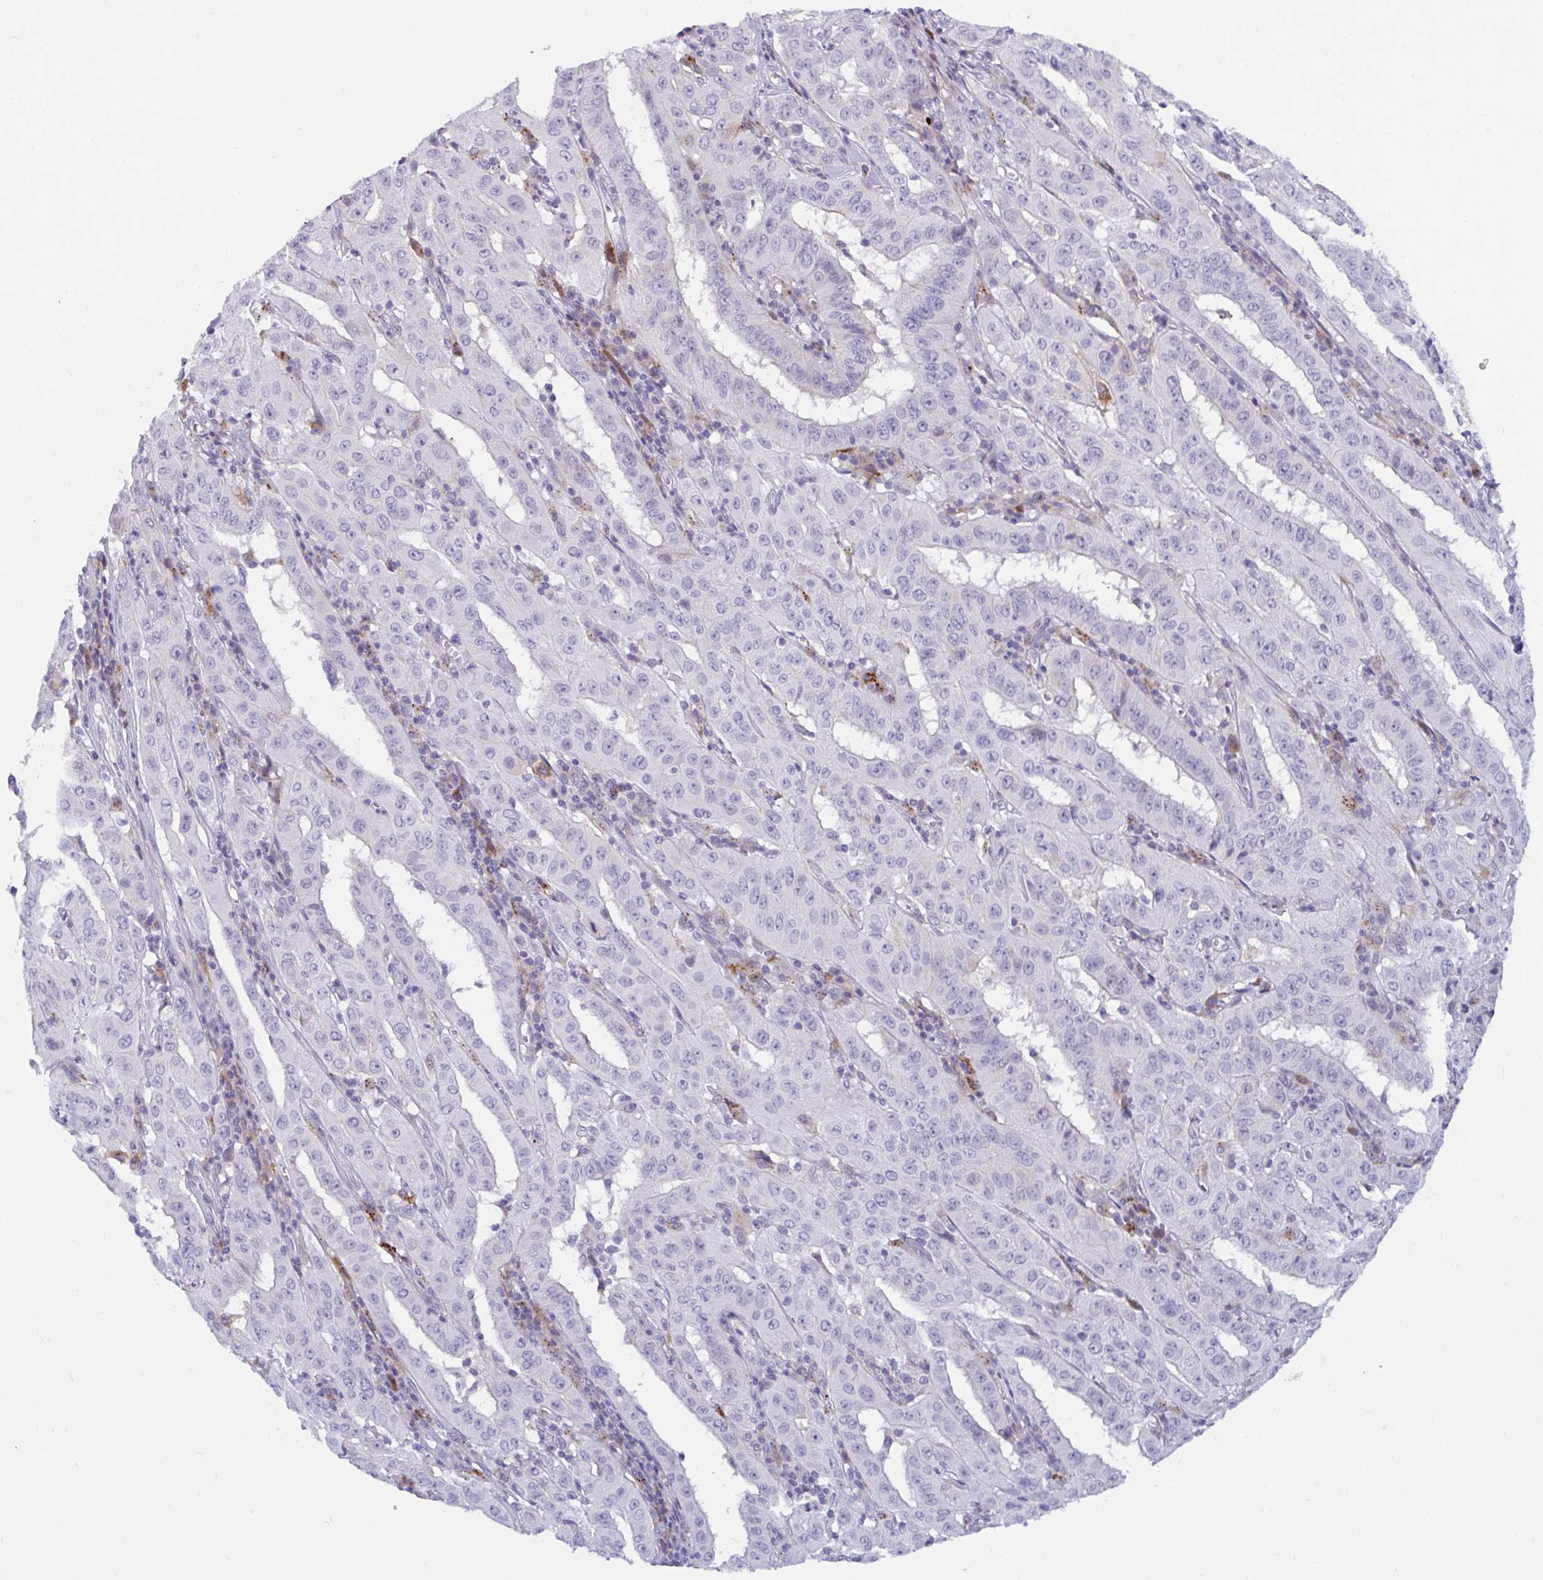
{"staining": {"intensity": "negative", "quantity": "none", "location": "none"}, "tissue": "pancreatic cancer", "cell_type": "Tumor cells", "image_type": "cancer", "snomed": [{"axis": "morphology", "description": "Adenocarcinoma, NOS"}, {"axis": "topography", "description": "Pancreas"}], "caption": "Immunohistochemistry (IHC) of human adenocarcinoma (pancreatic) reveals no expression in tumor cells.", "gene": "FAM219B", "patient": {"sex": "male", "age": 63}}